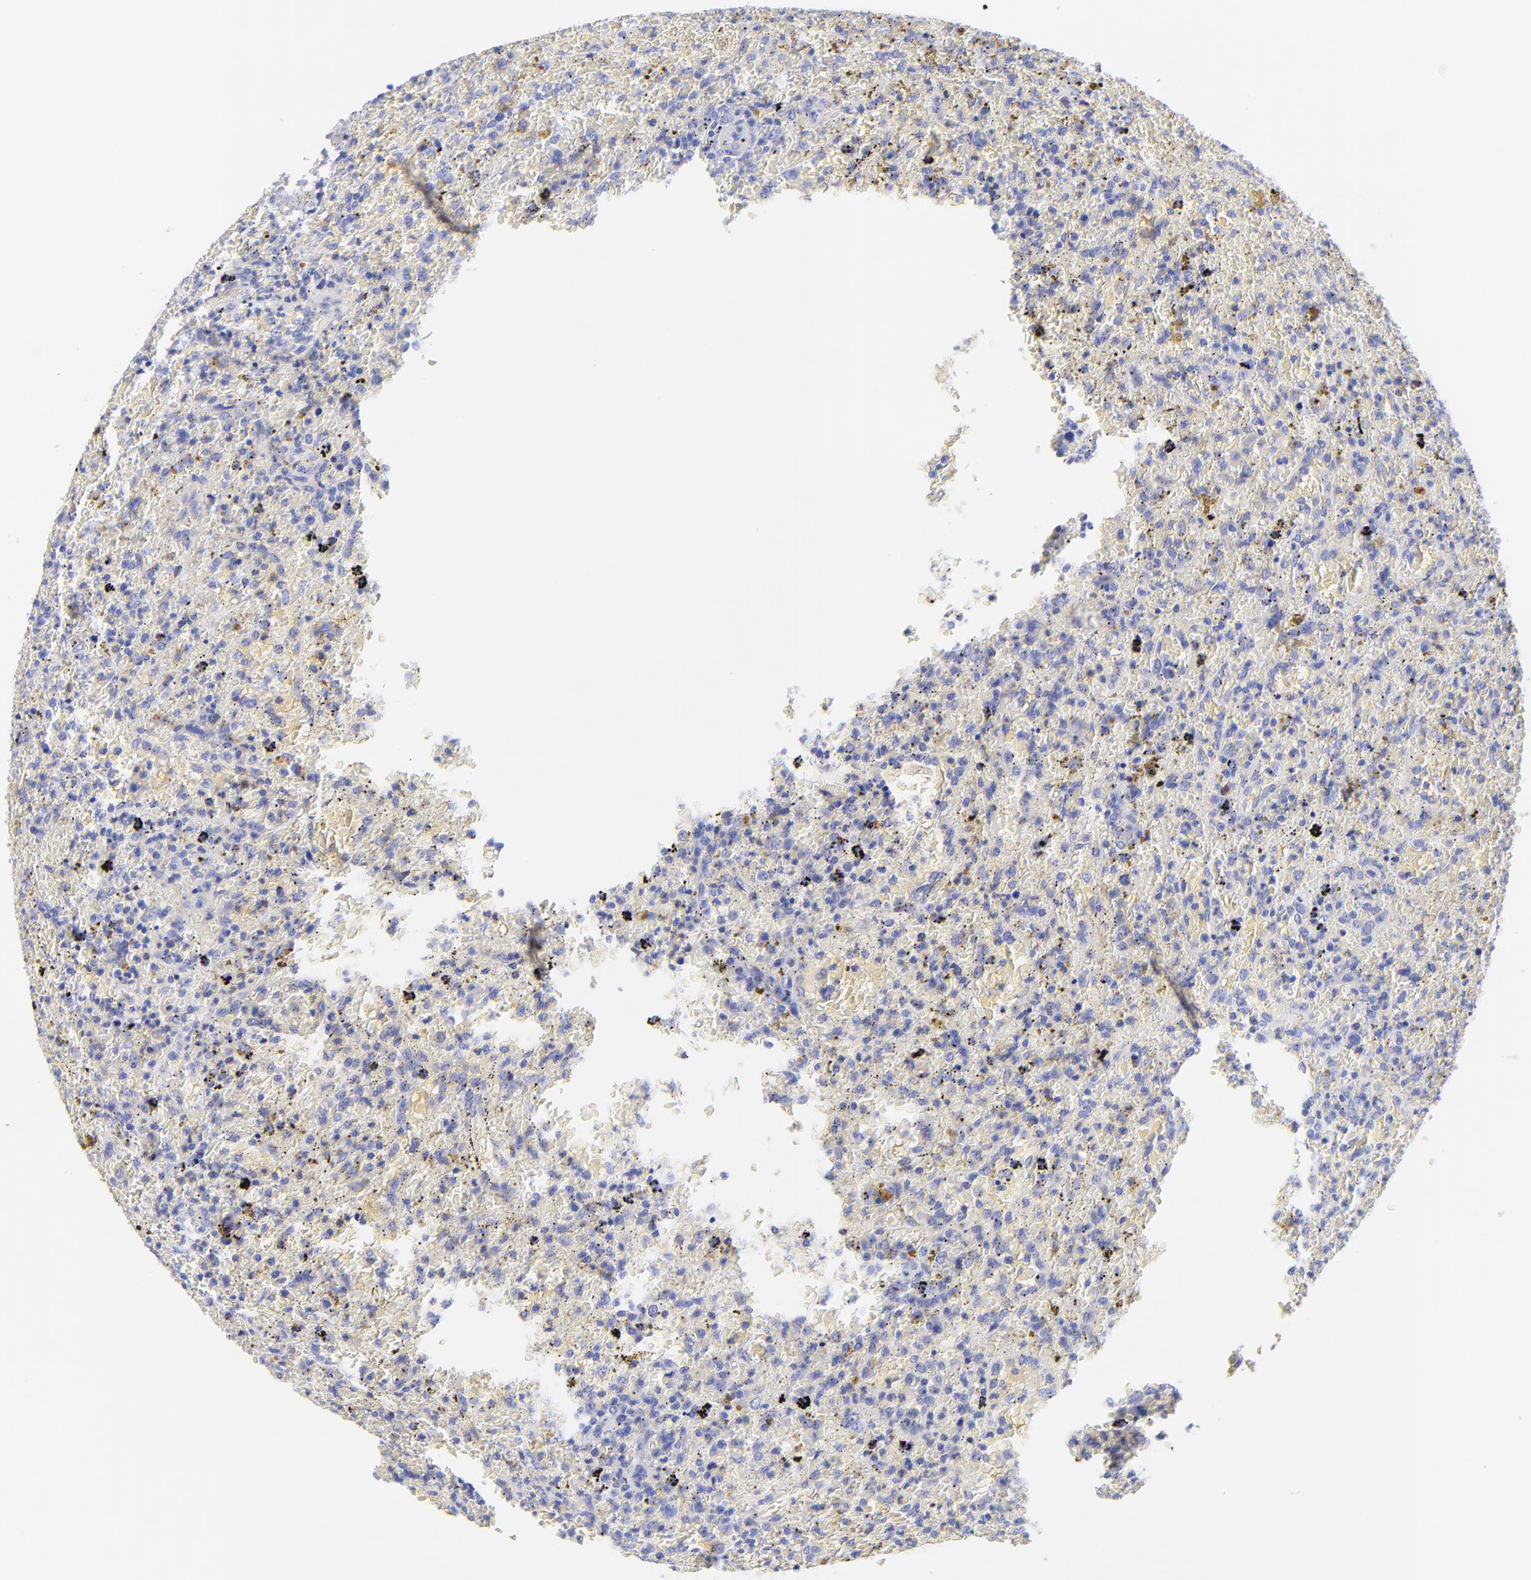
{"staining": {"intensity": "negative", "quantity": "none", "location": "none"}, "tissue": "lymphoma", "cell_type": "Tumor cells", "image_type": "cancer", "snomed": [{"axis": "morphology", "description": "Malignant lymphoma, non-Hodgkin's type, High grade"}, {"axis": "topography", "description": "Spleen"}, {"axis": "topography", "description": "Lymph node"}], "caption": "Immunohistochemistry photomicrograph of lymphoma stained for a protein (brown), which displays no staining in tumor cells.", "gene": "C1QTNF6", "patient": {"sex": "female", "age": 70}}